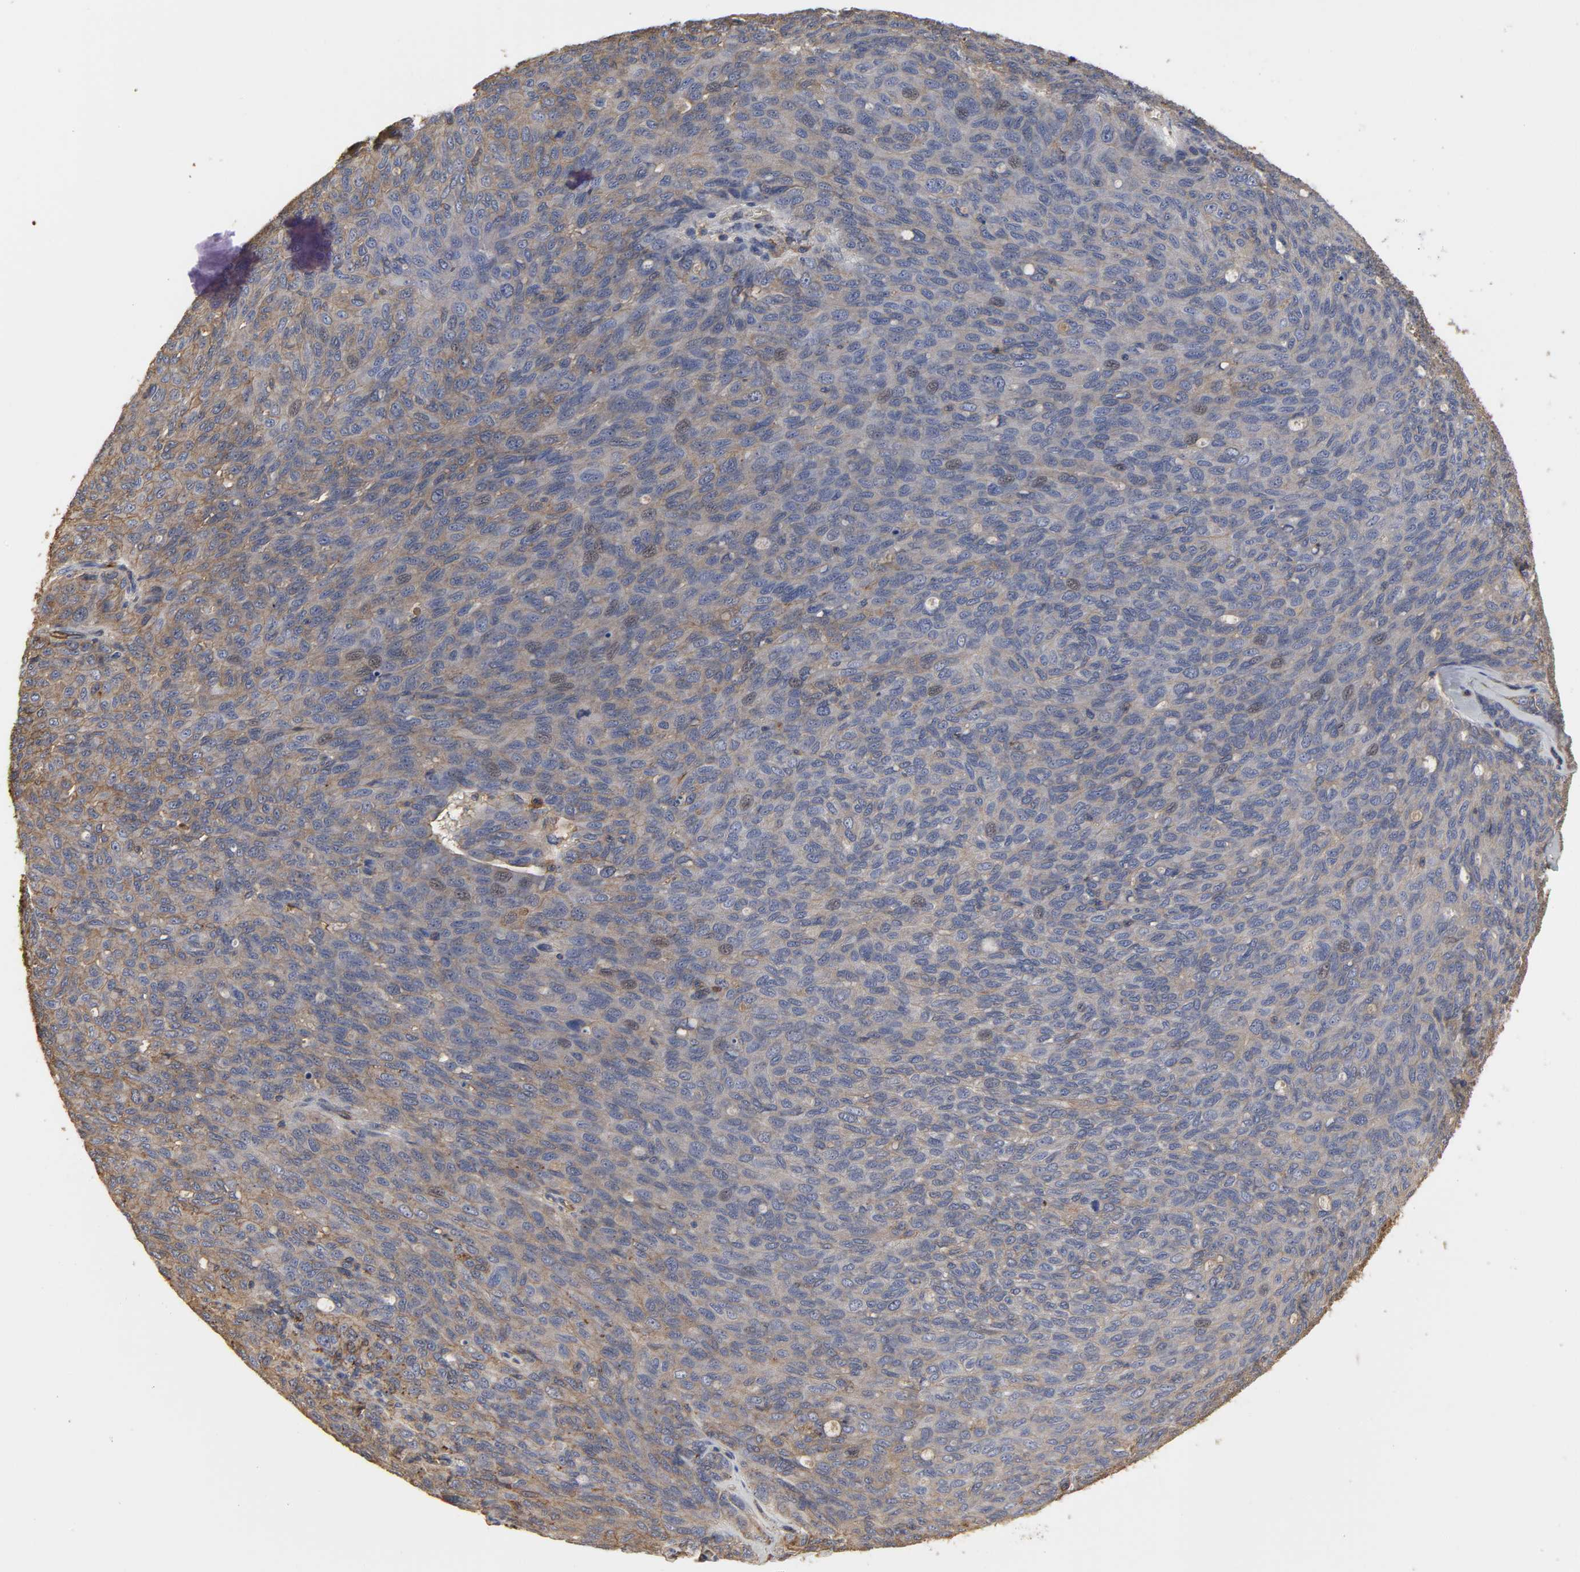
{"staining": {"intensity": "weak", "quantity": ">75%", "location": "cytoplasmic/membranous"}, "tissue": "ovarian cancer", "cell_type": "Tumor cells", "image_type": "cancer", "snomed": [{"axis": "morphology", "description": "Carcinoma, endometroid"}, {"axis": "topography", "description": "Ovary"}], "caption": "Immunohistochemical staining of endometroid carcinoma (ovarian) shows low levels of weak cytoplasmic/membranous protein staining in approximately >75% of tumor cells. (IHC, brightfield microscopy, high magnification).", "gene": "ANXA2", "patient": {"sex": "female", "age": 60}}